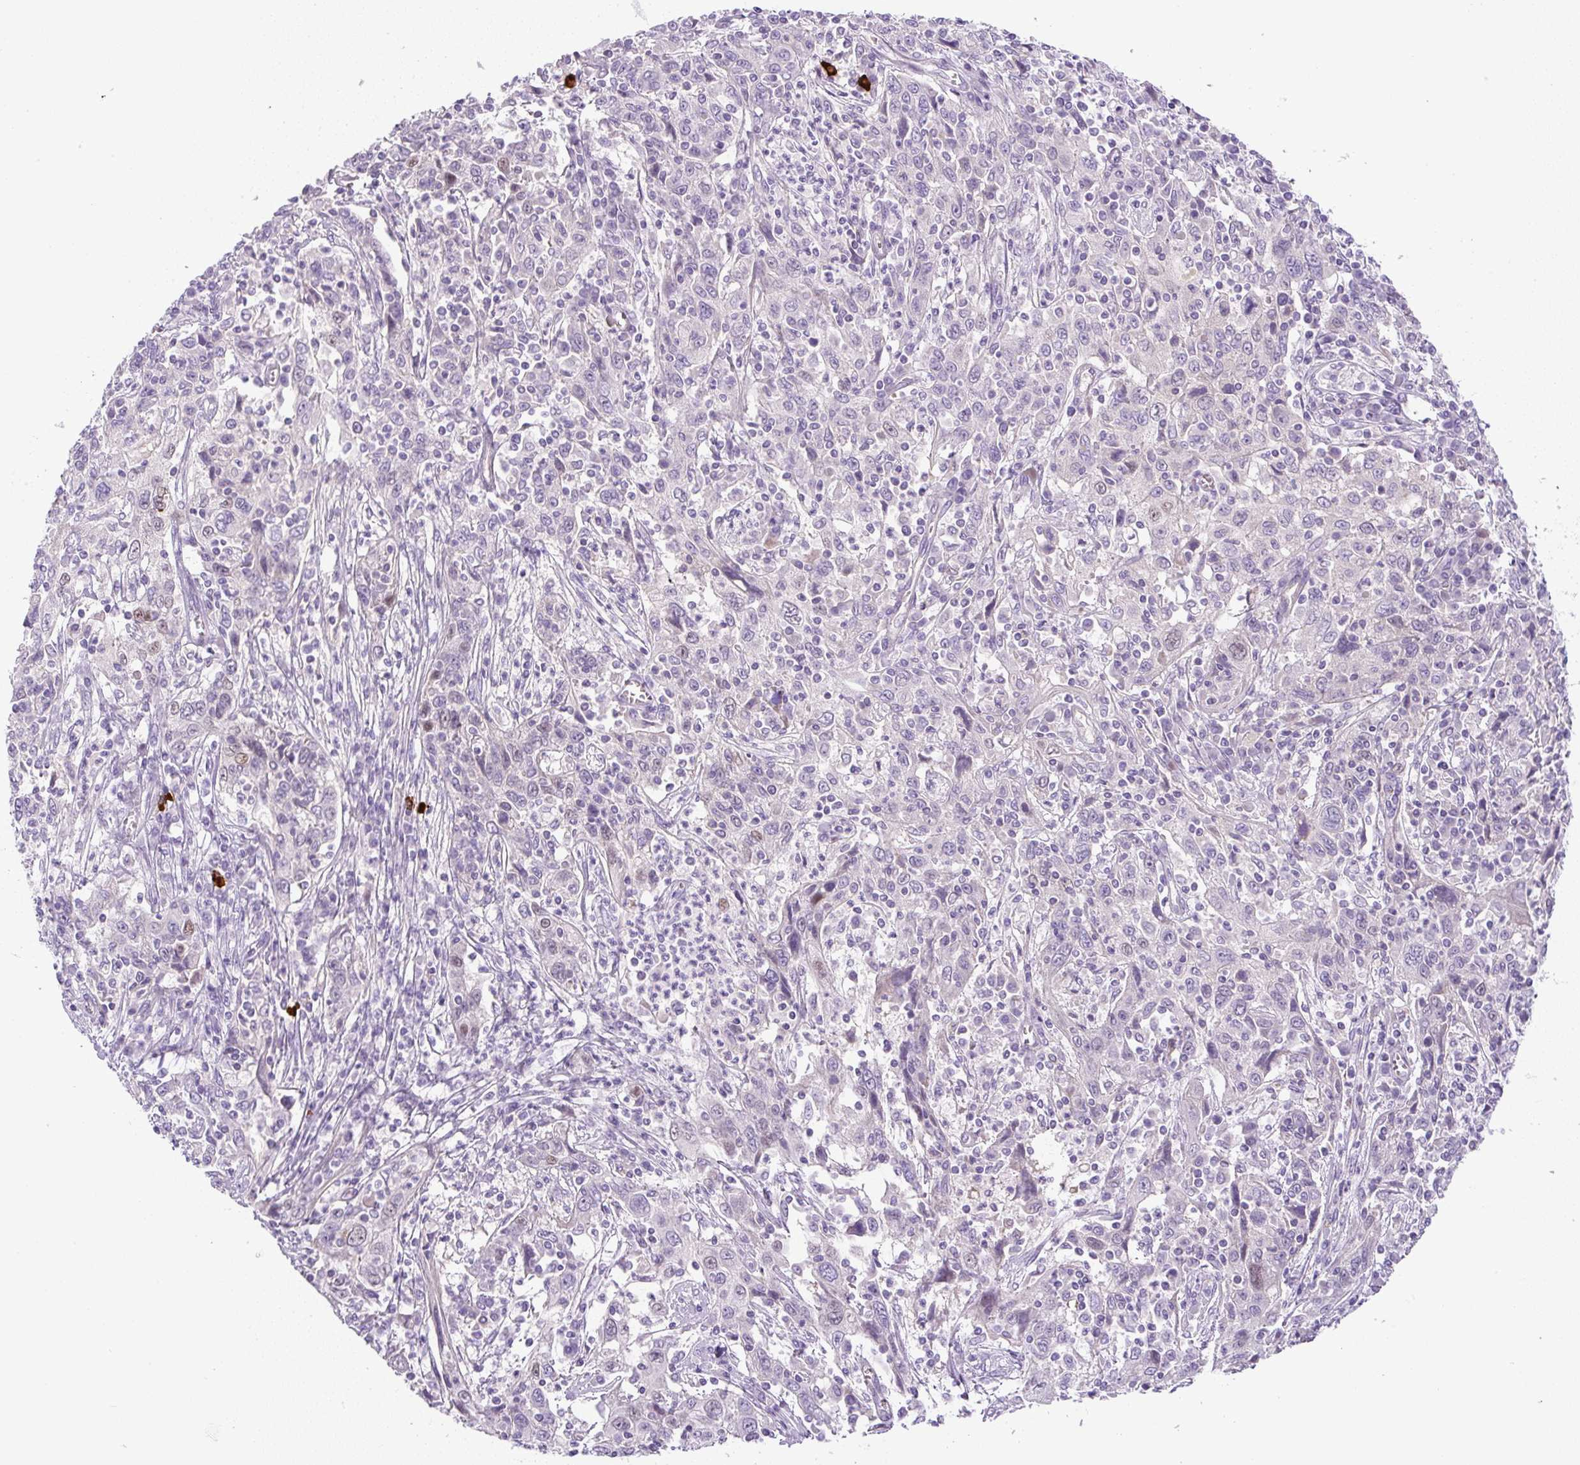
{"staining": {"intensity": "weak", "quantity": "<25%", "location": "nuclear"}, "tissue": "cervical cancer", "cell_type": "Tumor cells", "image_type": "cancer", "snomed": [{"axis": "morphology", "description": "Squamous cell carcinoma, NOS"}, {"axis": "topography", "description": "Cervix"}], "caption": "Immunohistochemical staining of human cervical squamous cell carcinoma demonstrates no significant staining in tumor cells.", "gene": "ADAMTS19", "patient": {"sex": "female", "age": 46}}